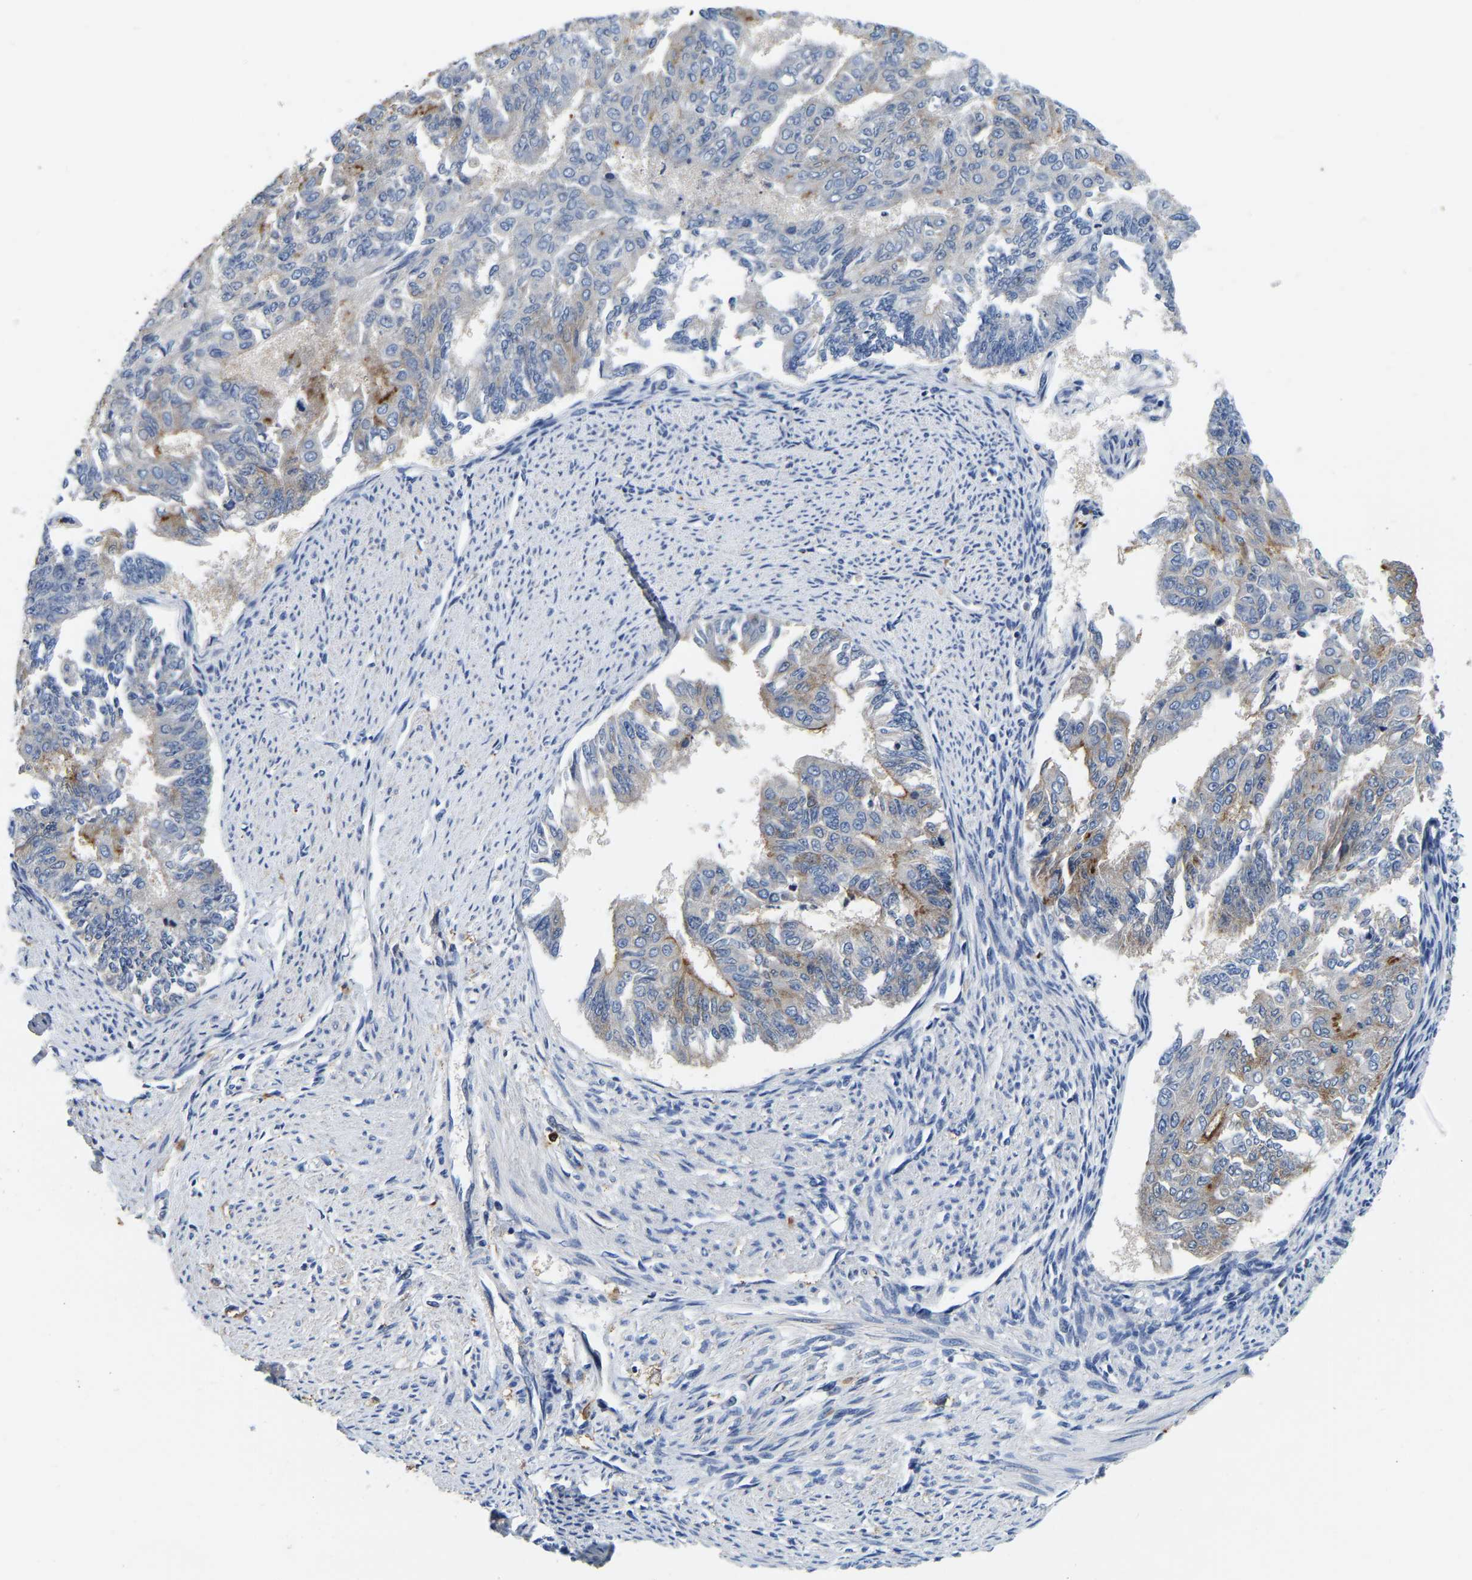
{"staining": {"intensity": "moderate", "quantity": "<25%", "location": "cytoplasmic/membranous"}, "tissue": "endometrial cancer", "cell_type": "Tumor cells", "image_type": "cancer", "snomed": [{"axis": "morphology", "description": "Adenocarcinoma, NOS"}, {"axis": "topography", "description": "Endometrium"}], "caption": "Human endometrial cancer (adenocarcinoma) stained with a protein marker exhibits moderate staining in tumor cells.", "gene": "RAB27B", "patient": {"sex": "female", "age": 32}}